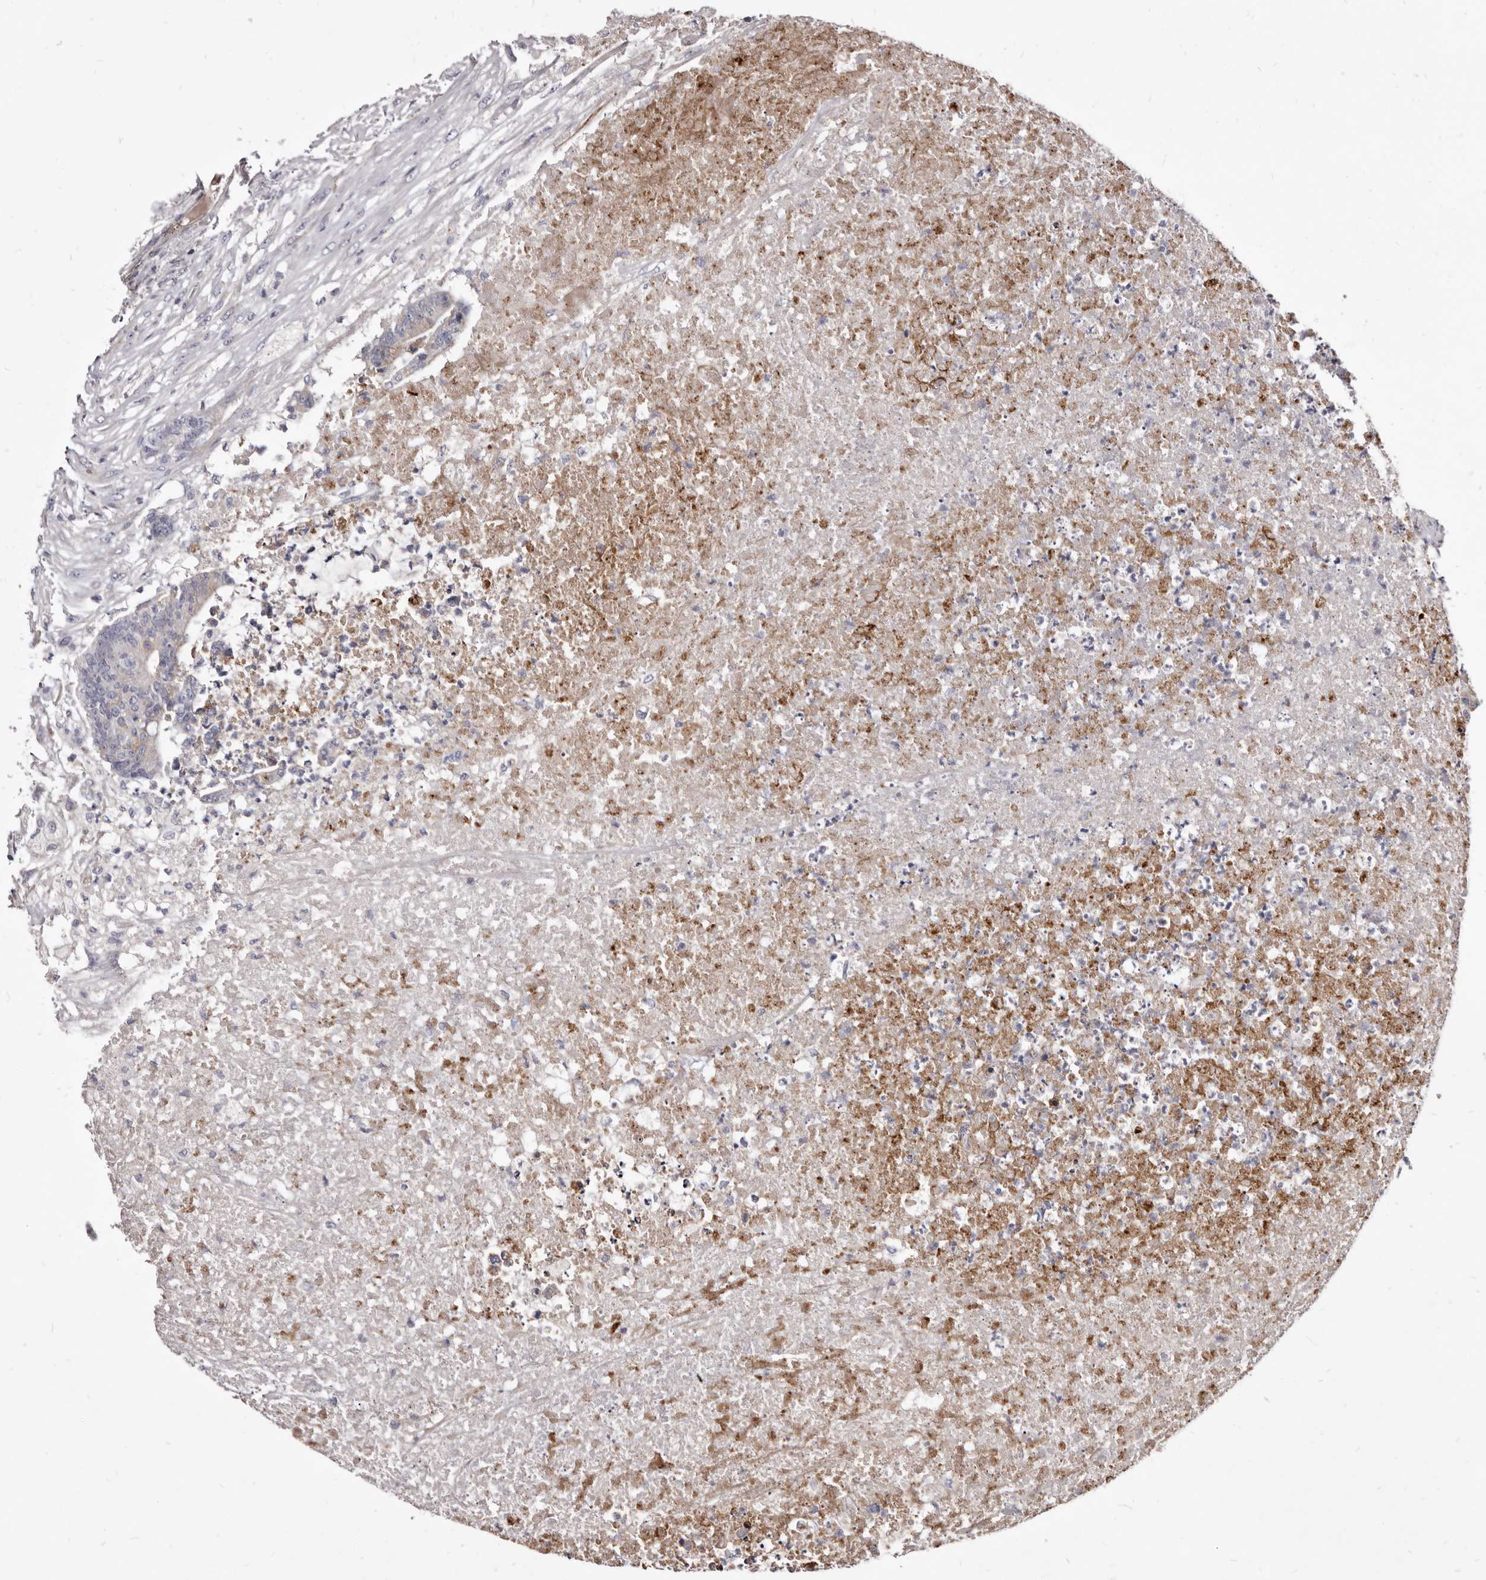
{"staining": {"intensity": "moderate", "quantity": "<25%", "location": "cytoplasmic/membranous"}, "tissue": "colorectal cancer", "cell_type": "Tumor cells", "image_type": "cancer", "snomed": [{"axis": "morphology", "description": "Adenocarcinoma, NOS"}, {"axis": "topography", "description": "Colon"}], "caption": "Human colorectal cancer (adenocarcinoma) stained for a protein (brown) exhibits moderate cytoplasmic/membranous positive positivity in approximately <25% of tumor cells.", "gene": "FAS", "patient": {"sex": "female", "age": 84}}